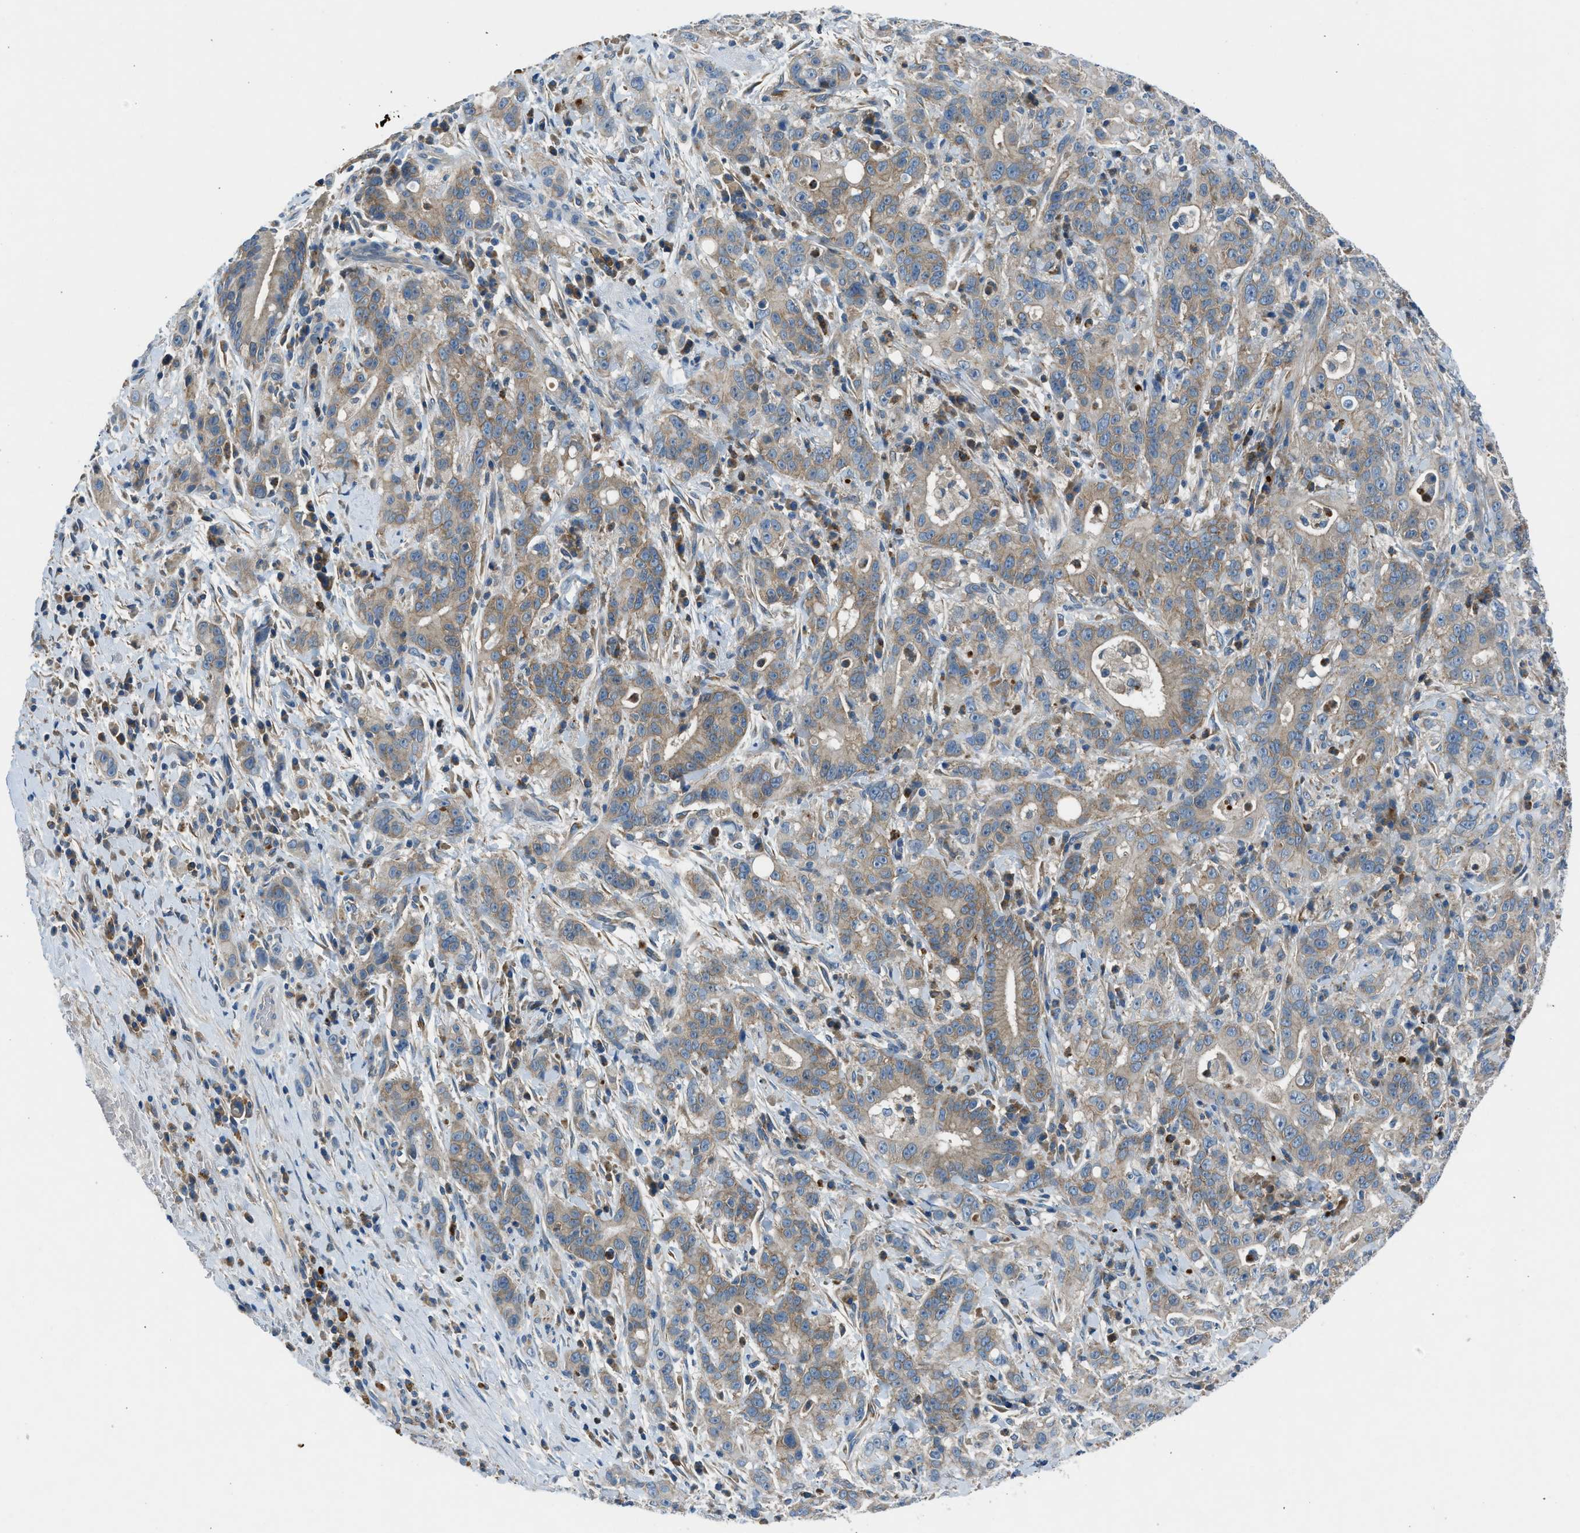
{"staining": {"intensity": "weak", "quantity": ">75%", "location": "cytoplasmic/membranous"}, "tissue": "liver cancer", "cell_type": "Tumor cells", "image_type": "cancer", "snomed": [{"axis": "morphology", "description": "Cholangiocarcinoma"}, {"axis": "topography", "description": "Liver"}], "caption": "Immunohistochemical staining of human cholangiocarcinoma (liver) shows low levels of weak cytoplasmic/membranous positivity in about >75% of tumor cells.", "gene": "BMP1", "patient": {"sex": "female", "age": 38}}